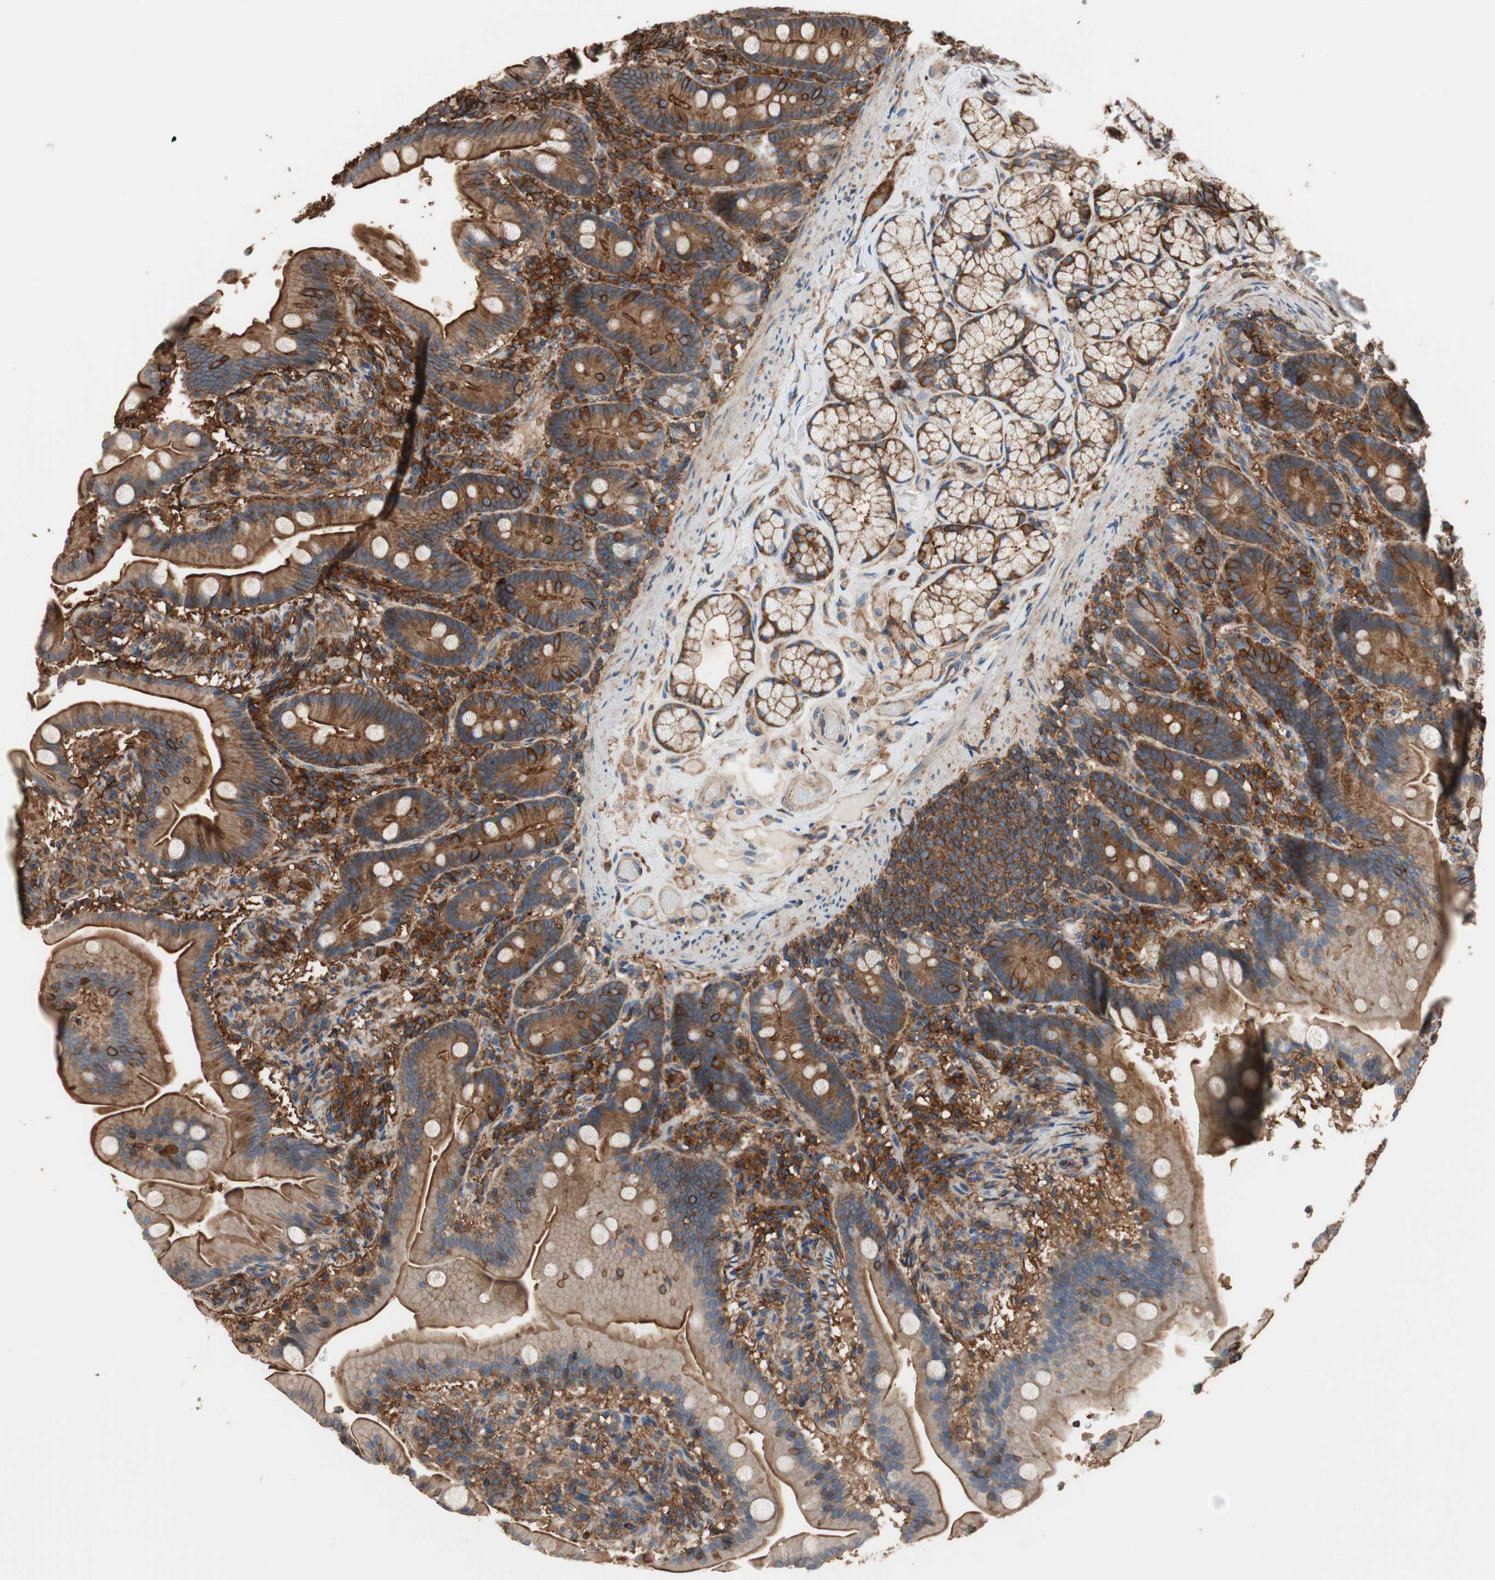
{"staining": {"intensity": "strong", "quantity": ">75%", "location": "cytoplasmic/membranous"}, "tissue": "duodenum", "cell_type": "Glandular cells", "image_type": "normal", "snomed": [{"axis": "morphology", "description": "Normal tissue, NOS"}, {"axis": "topography", "description": "Duodenum"}], "caption": "Protein staining shows strong cytoplasmic/membranous positivity in approximately >75% of glandular cells in unremarkable duodenum.", "gene": "IL1RL1", "patient": {"sex": "male", "age": 54}}